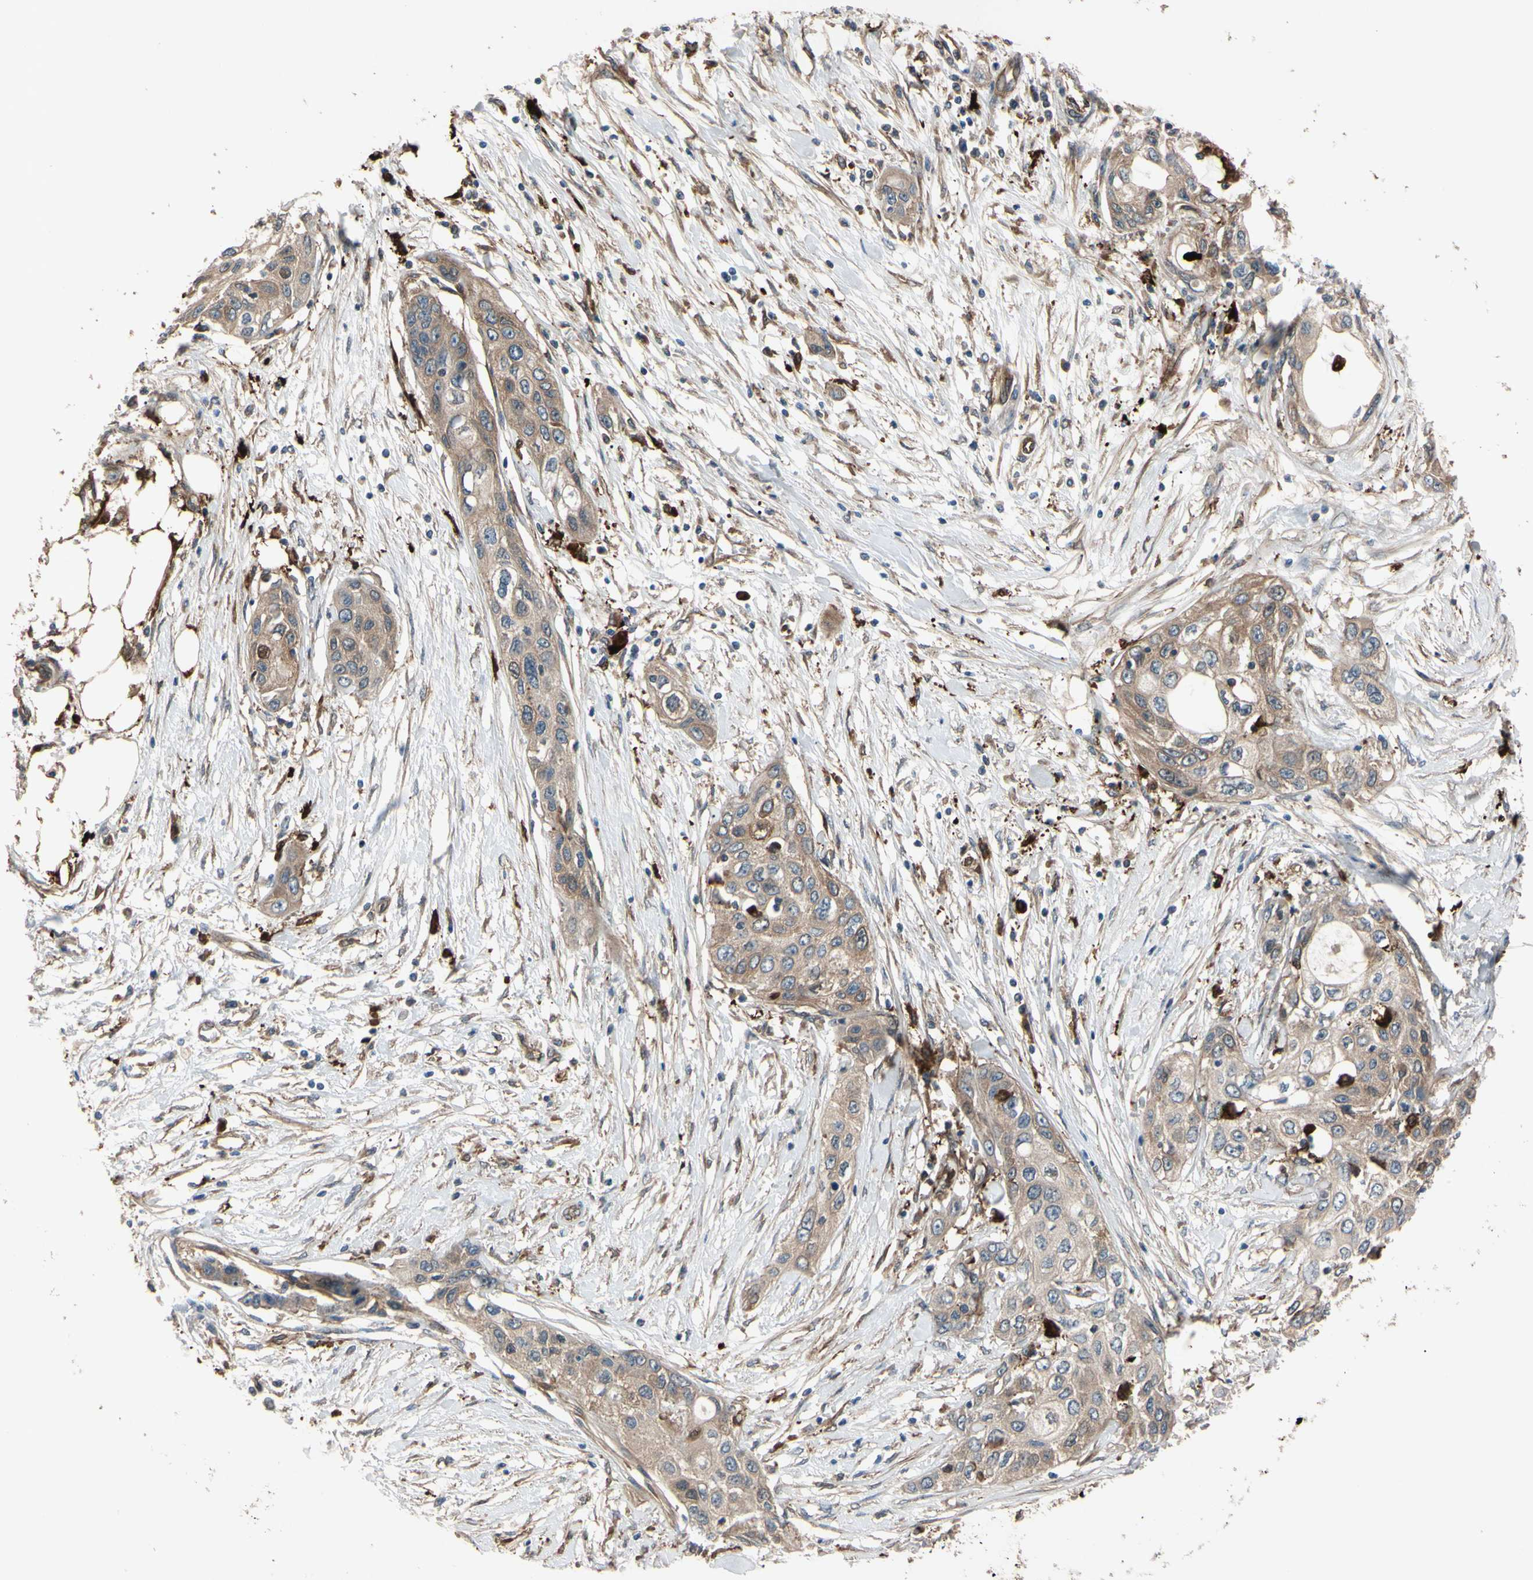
{"staining": {"intensity": "moderate", "quantity": ">75%", "location": "cytoplasmic/membranous"}, "tissue": "pancreatic cancer", "cell_type": "Tumor cells", "image_type": "cancer", "snomed": [{"axis": "morphology", "description": "Adenocarcinoma, NOS"}, {"axis": "topography", "description": "Pancreas"}], "caption": "IHC of pancreatic cancer shows medium levels of moderate cytoplasmic/membranous staining in approximately >75% of tumor cells.", "gene": "PTPN12", "patient": {"sex": "female", "age": 70}}